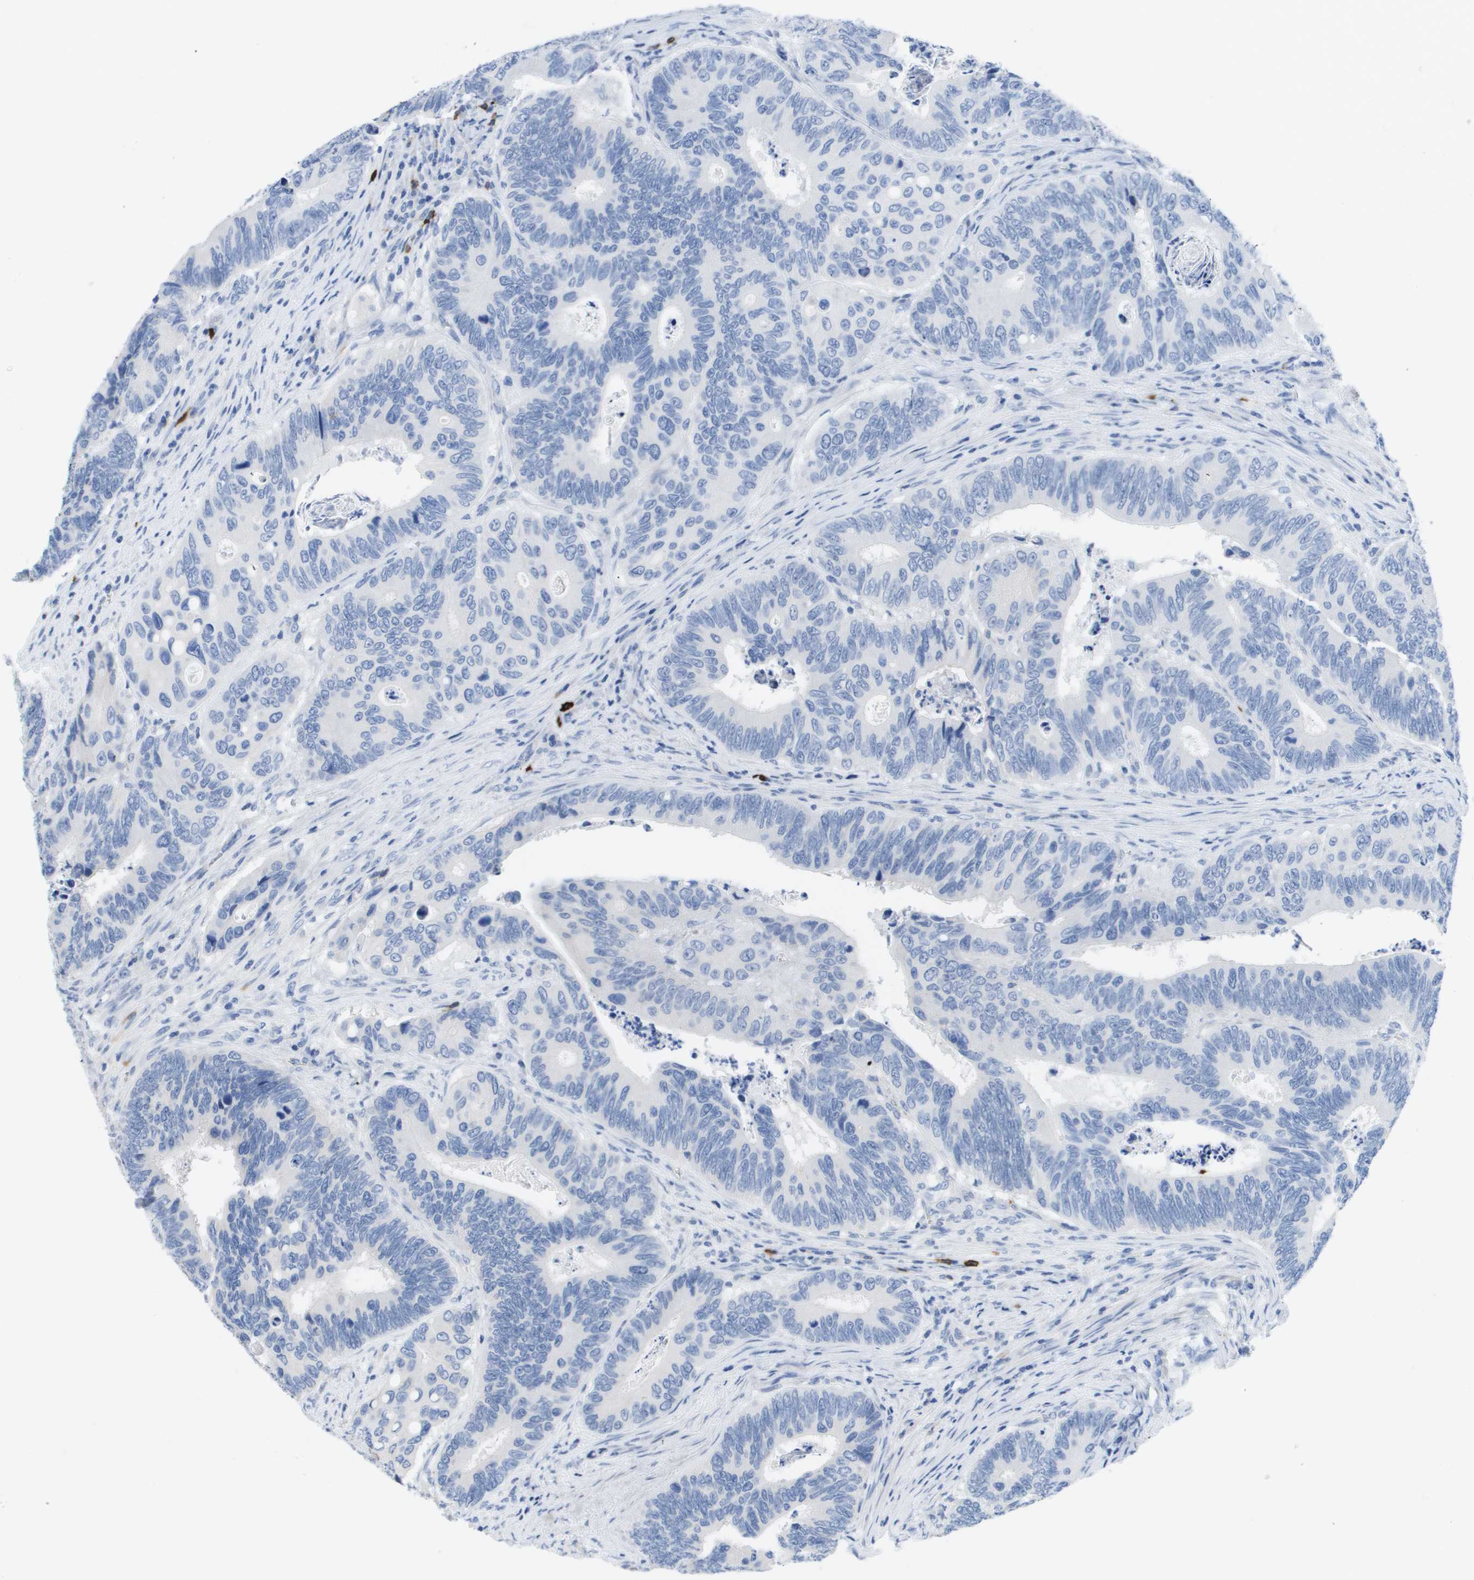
{"staining": {"intensity": "negative", "quantity": "none", "location": "none"}, "tissue": "colorectal cancer", "cell_type": "Tumor cells", "image_type": "cancer", "snomed": [{"axis": "morphology", "description": "Inflammation, NOS"}, {"axis": "morphology", "description": "Adenocarcinoma, NOS"}, {"axis": "topography", "description": "Colon"}], "caption": "This histopathology image is of colorectal cancer (adenocarcinoma) stained with immunohistochemistry to label a protein in brown with the nuclei are counter-stained blue. There is no positivity in tumor cells. The staining is performed using DAB (3,3'-diaminobenzidine) brown chromogen with nuclei counter-stained in using hematoxylin.", "gene": "MS4A1", "patient": {"sex": "male", "age": 72}}